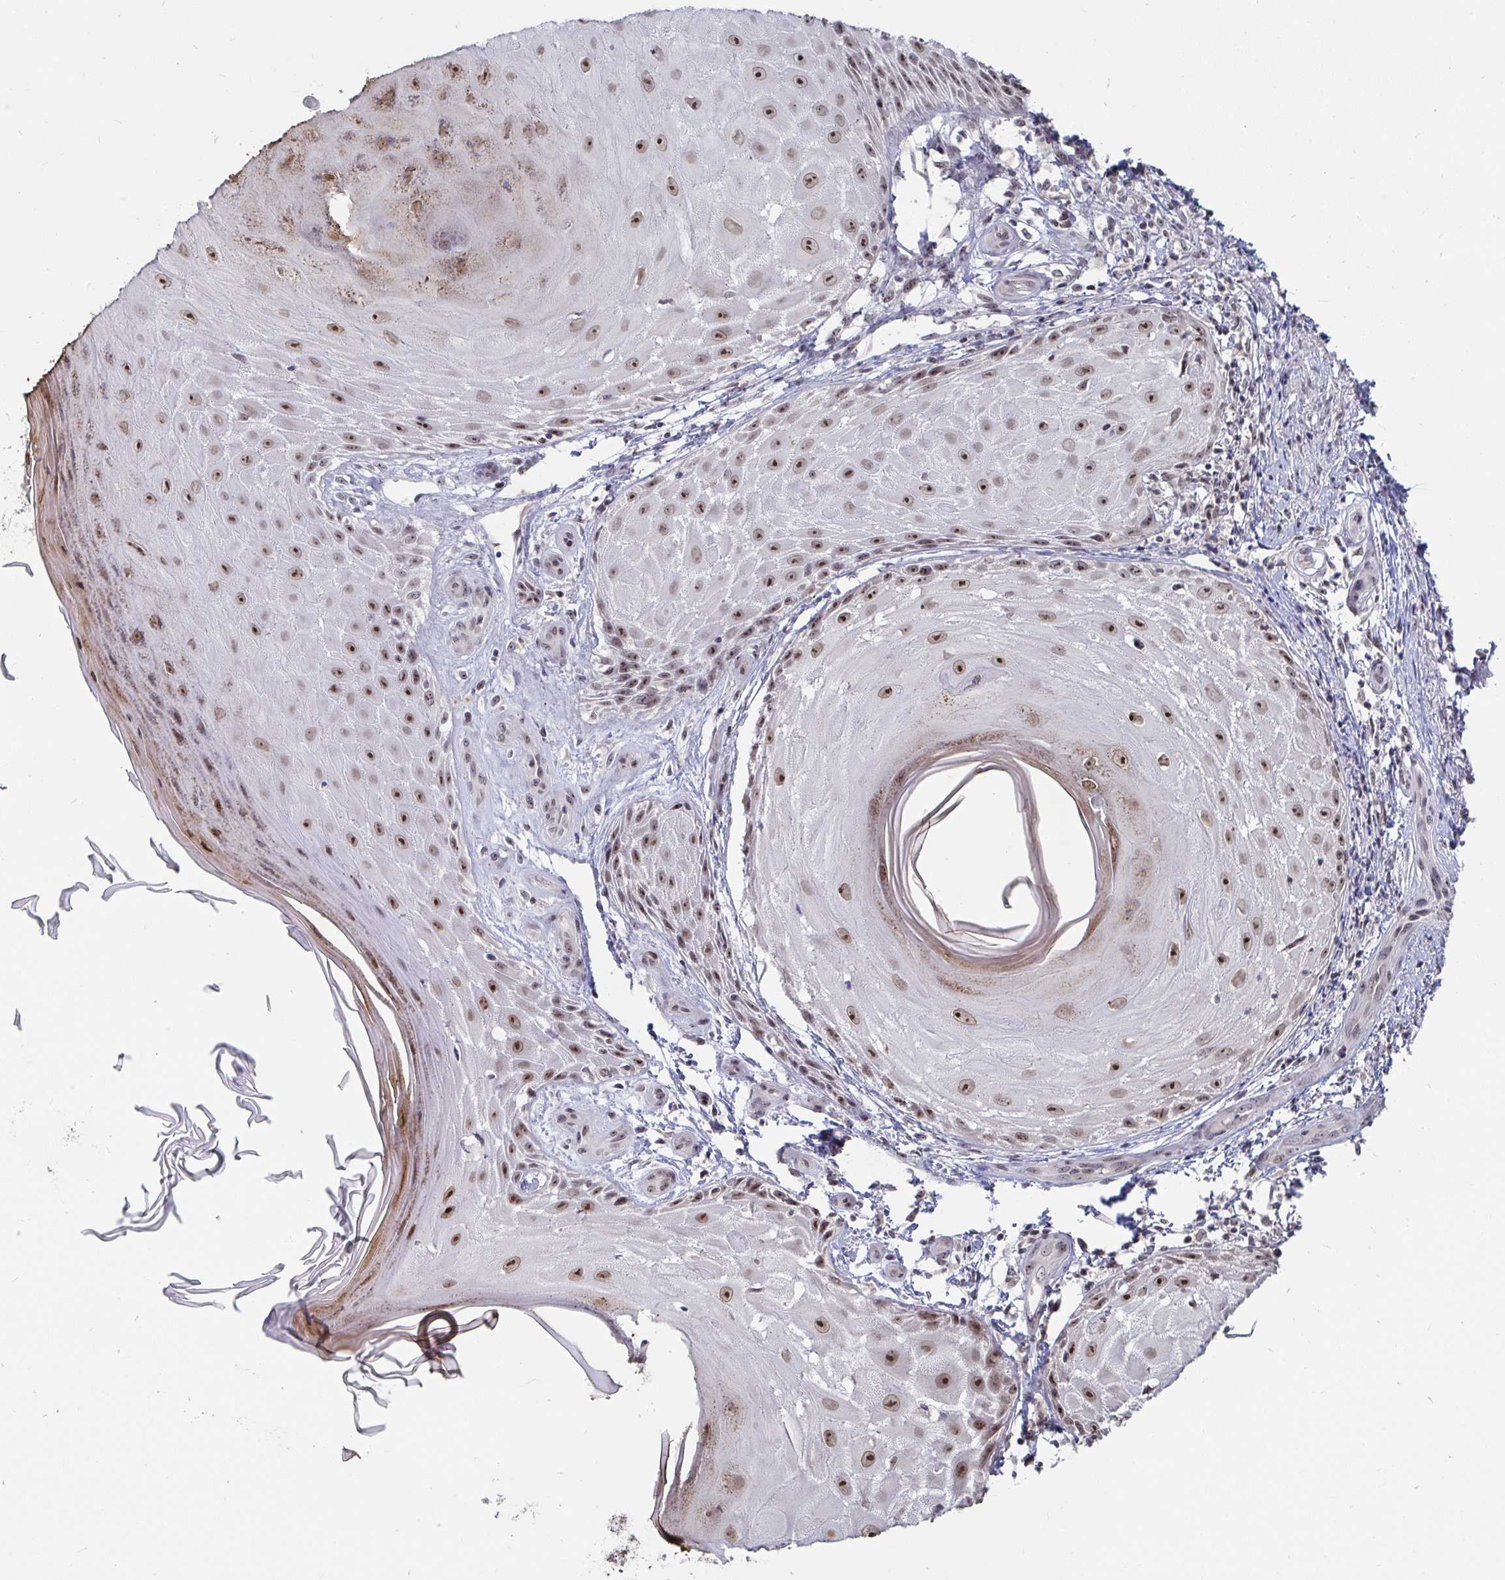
{"staining": {"intensity": "moderate", "quantity": ">75%", "location": "nuclear"}, "tissue": "skin cancer", "cell_type": "Tumor cells", "image_type": "cancer", "snomed": [{"axis": "morphology", "description": "Squamous cell carcinoma, NOS"}, {"axis": "topography", "description": "Skin"}], "caption": "A medium amount of moderate nuclear staining is present in about >75% of tumor cells in skin cancer (squamous cell carcinoma) tissue. (Brightfield microscopy of DAB IHC at high magnification).", "gene": "TRIP12", "patient": {"sex": "female", "age": 77}}